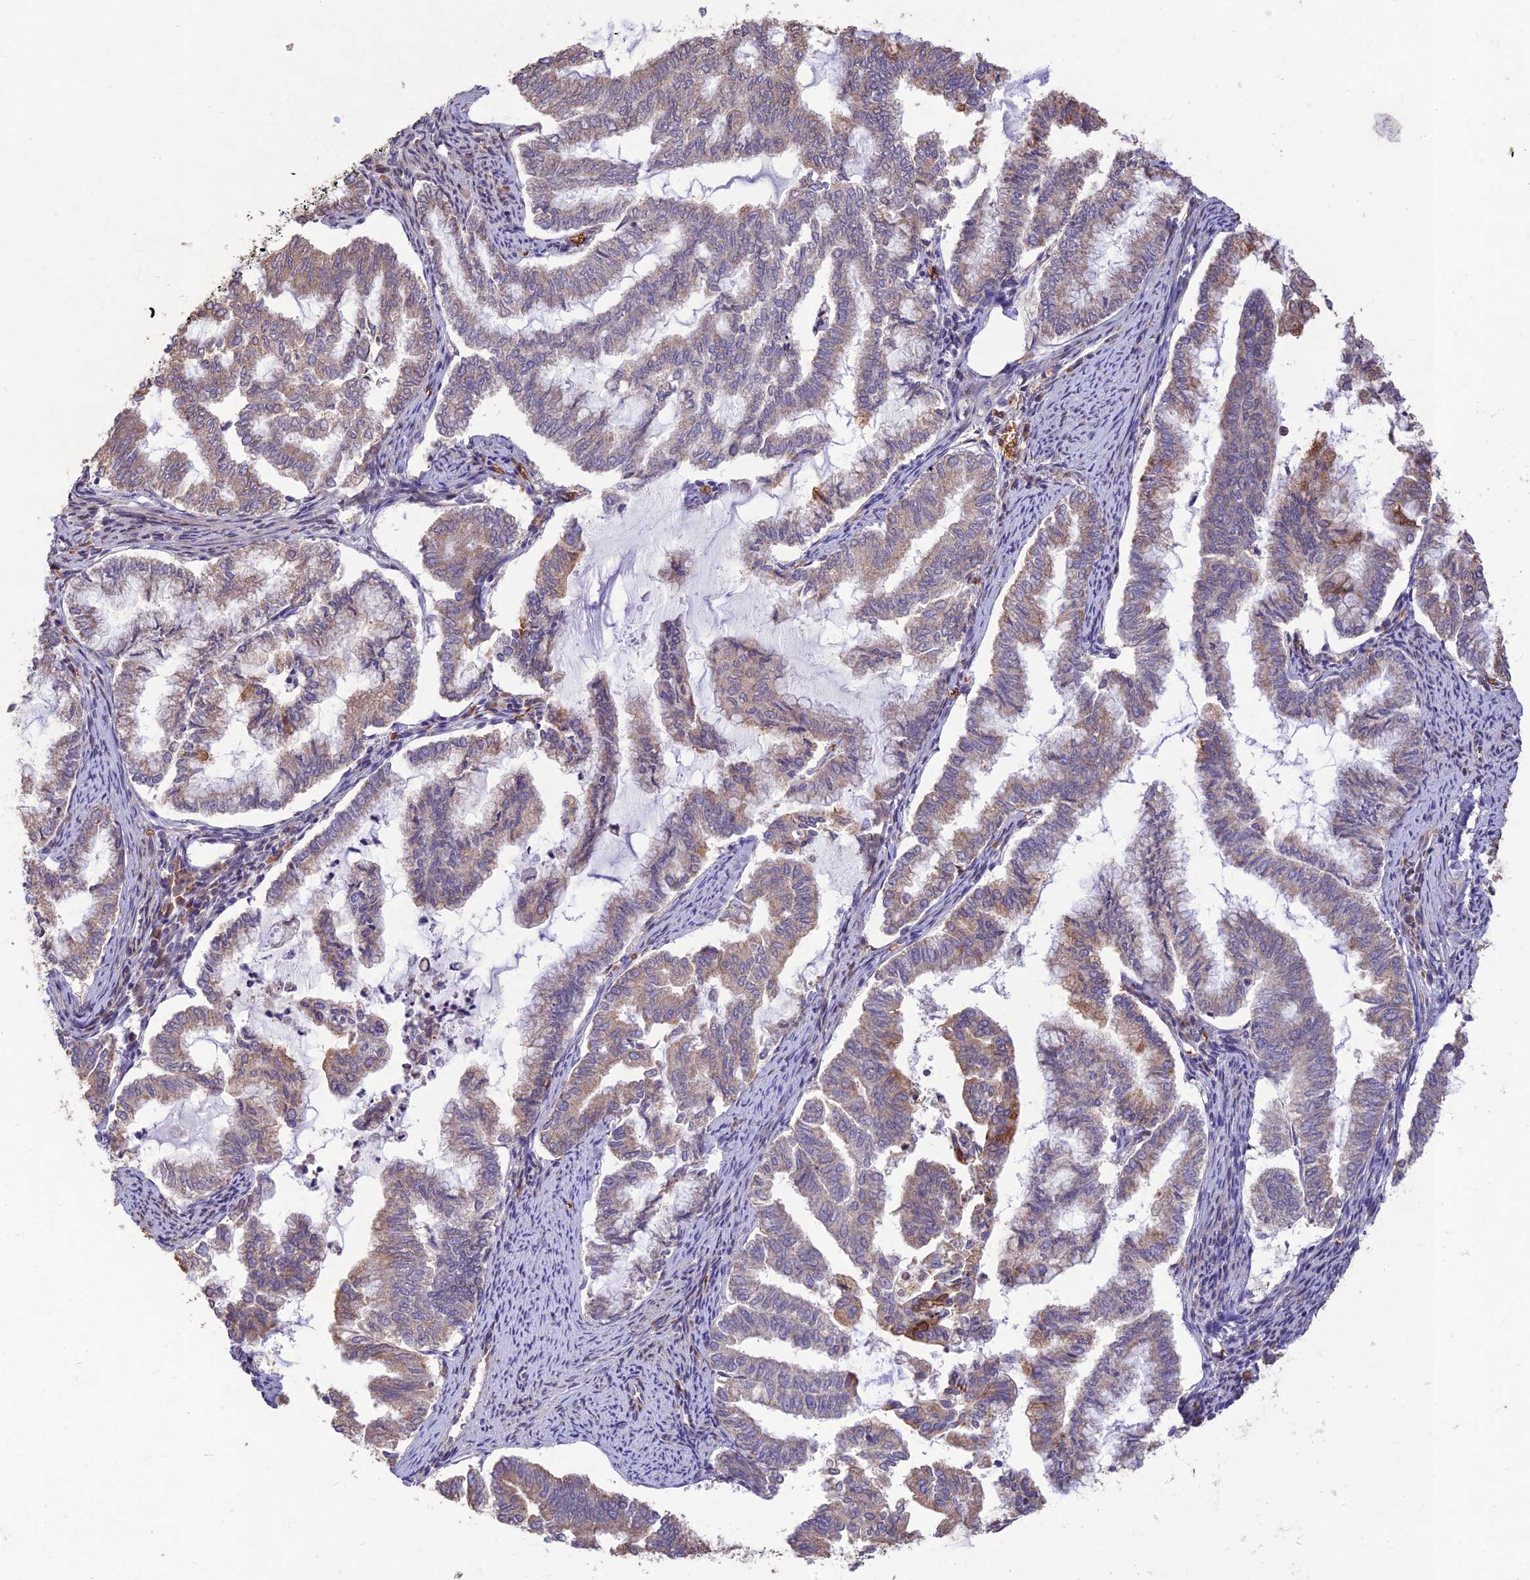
{"staining": {"intensity": "weak", "quantity": ">75%", "location": "cytoplasmic/membranous"}, "tissue": "endometrial cancer", "cell_type": "Tumor cells", "image_type": "cancer", "snomed": [{"axis": "morphology", "description": "Adenocarcinoma, NOS"}, {"axis": "topography", "description": "Endometrium"}], "caption": "The immunohistochemical stain highlights weak cytoplasmic/membranous staining in tumor cells of adenocarcinoma (endometrial) tissue.", "gene": "PPP1R11", "patient": {"sex": "female", "age": 79}}